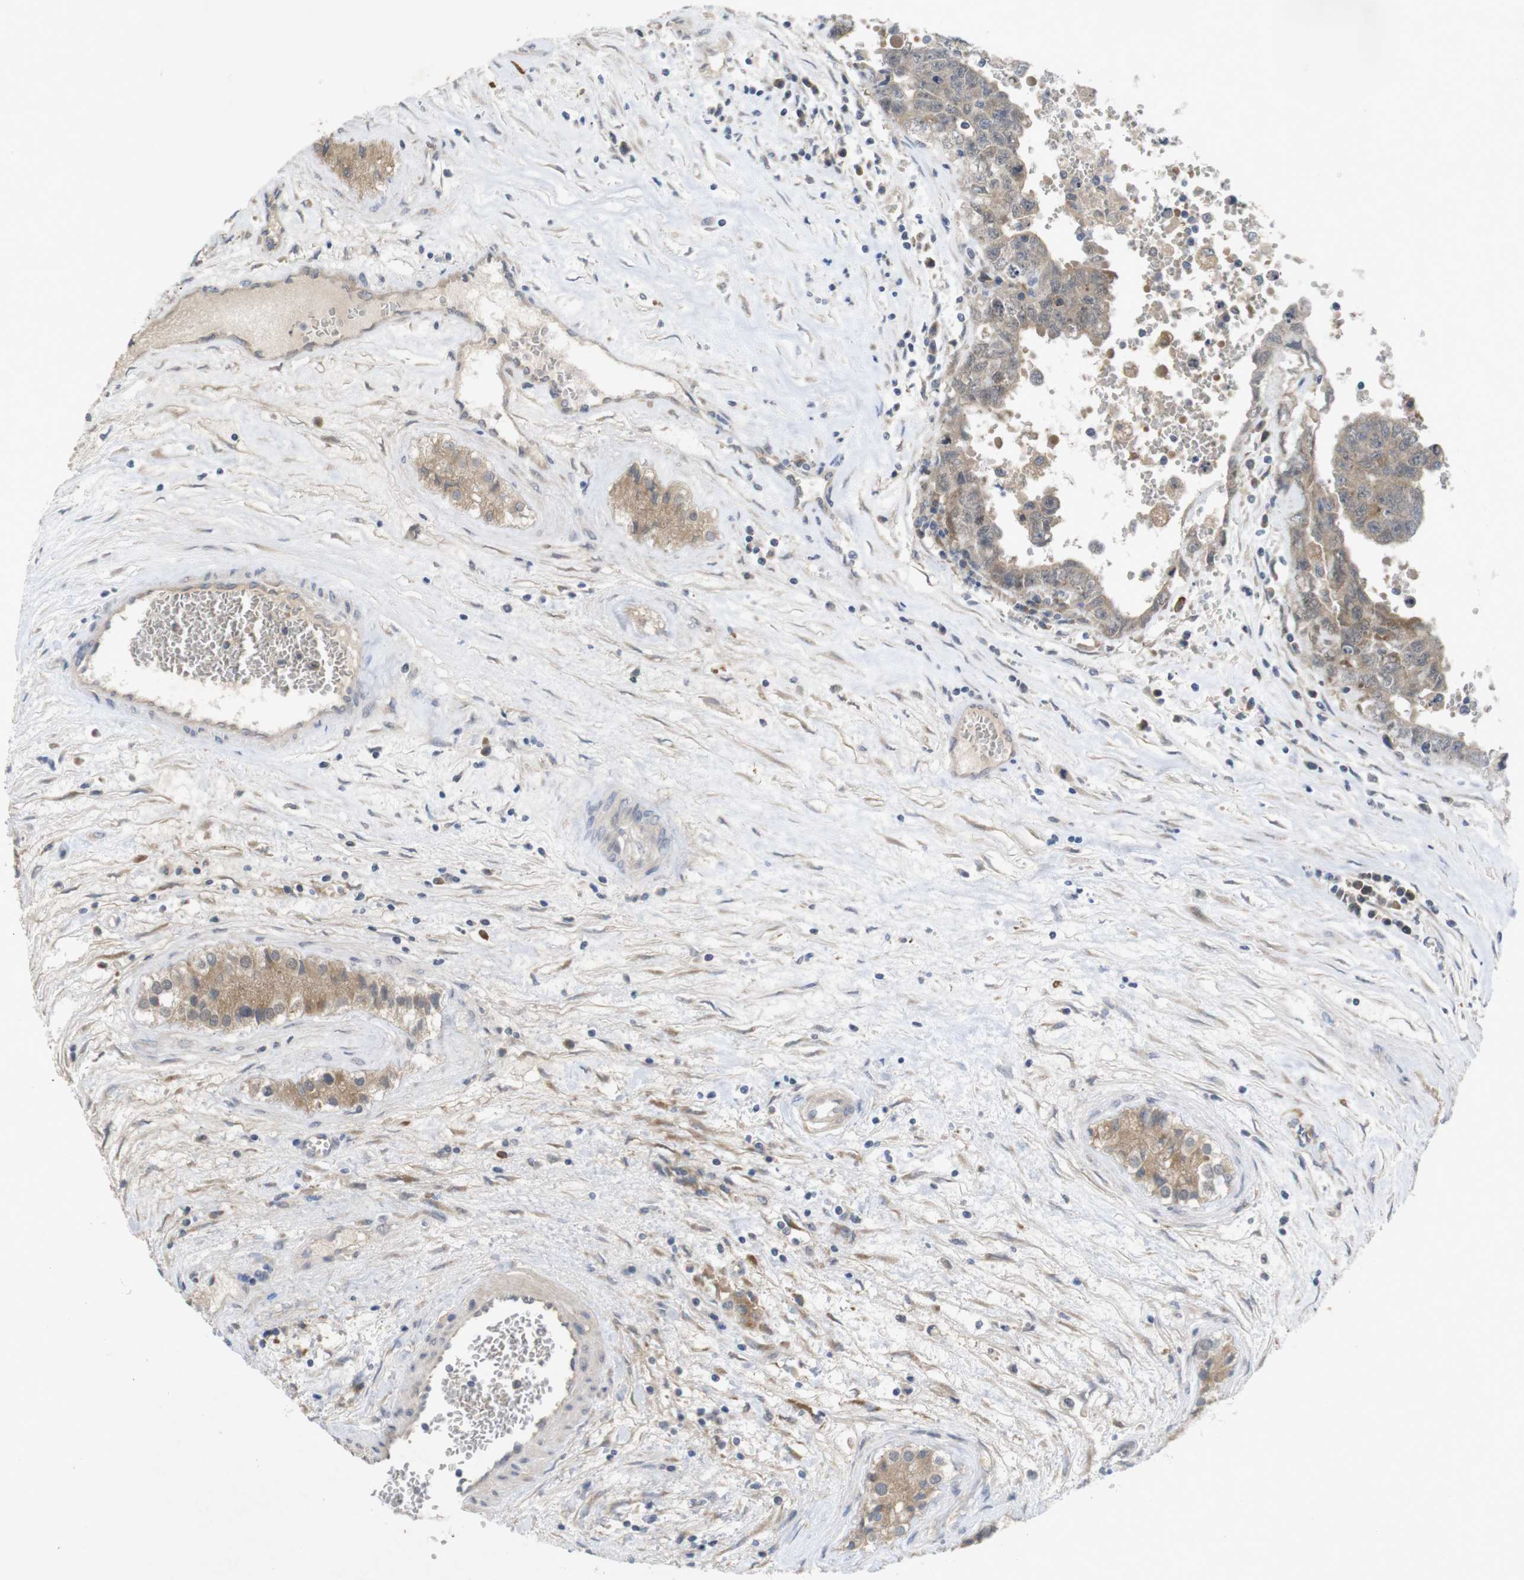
{"staining": {"intensity": "moderate", "quantity": "25%-75%", "location": "cytoplasmic/membranous"}, "tissue": "testis cancer", "cell_type": "Tumor cells", "image_type": "cancer", "snomed": [{"axis": "morphology", "description": "Carcinoma, Embryonal, NOS"}, {"axis": "topography", "description": "Testis"}], "caption": "Protein staining displays moderate cytoplasmic/membranous expression in approximately 25%-75% of tumor cells in testis cancer.", "gene": "BCAR3", "patient": {"sex": "male", "age": 28}}